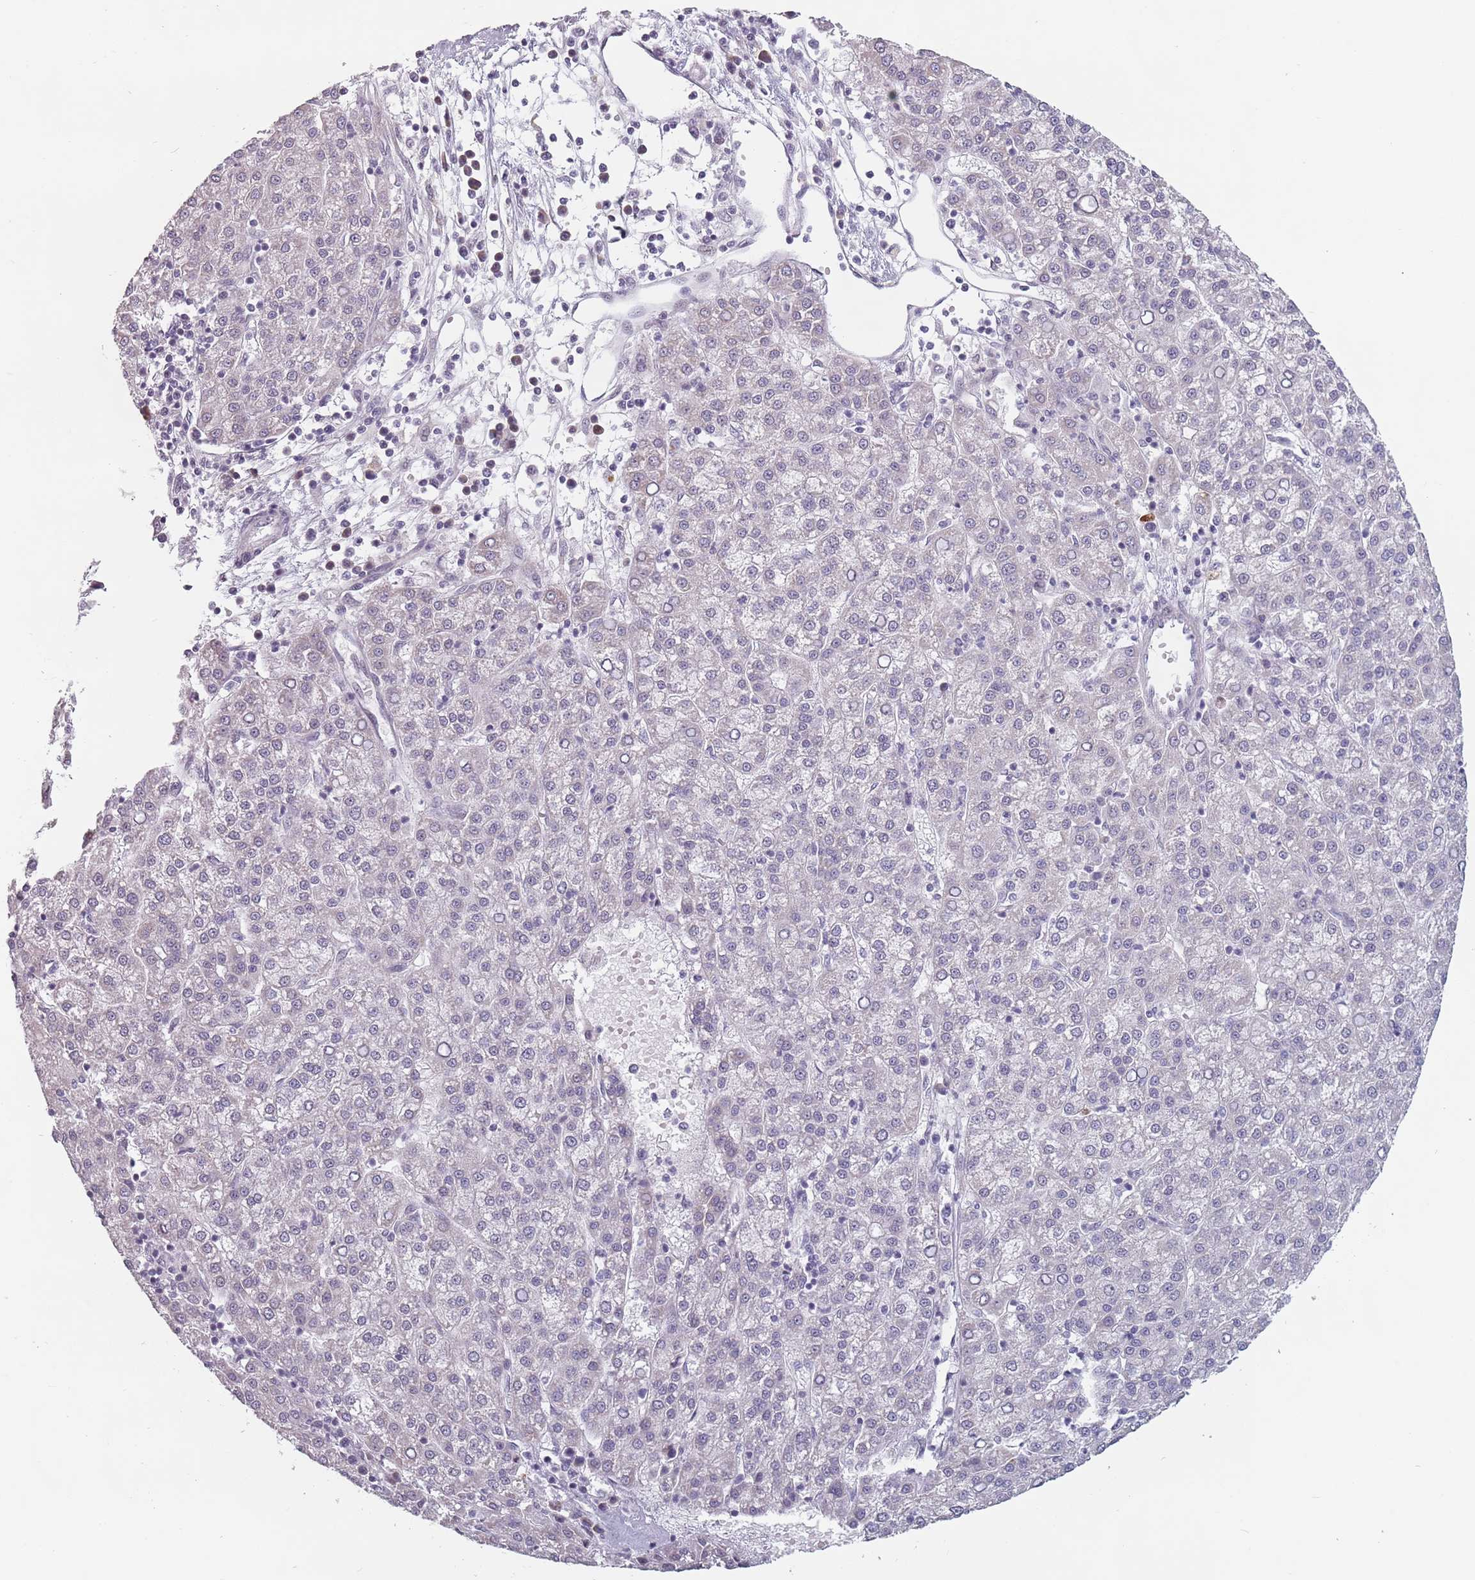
{"staining": {"intensity": "negative", "quantity": "none", "location": "none"}, "tissue": "liver cancer", "cell_type": "Tumor cells", "image_type": "cancer", "snomed": [{"axis": "morphology", "description": "Carcinoma, Hepatocellular, NOS"}, {"axis": "topography", "description": "Liver"}], "caption": "Liver cancer was stained to show a protein in brown. There is no significant expression in tumor cells.", "gene": "PTCHD1", "patient": {"sex": "female", "age": 58}}